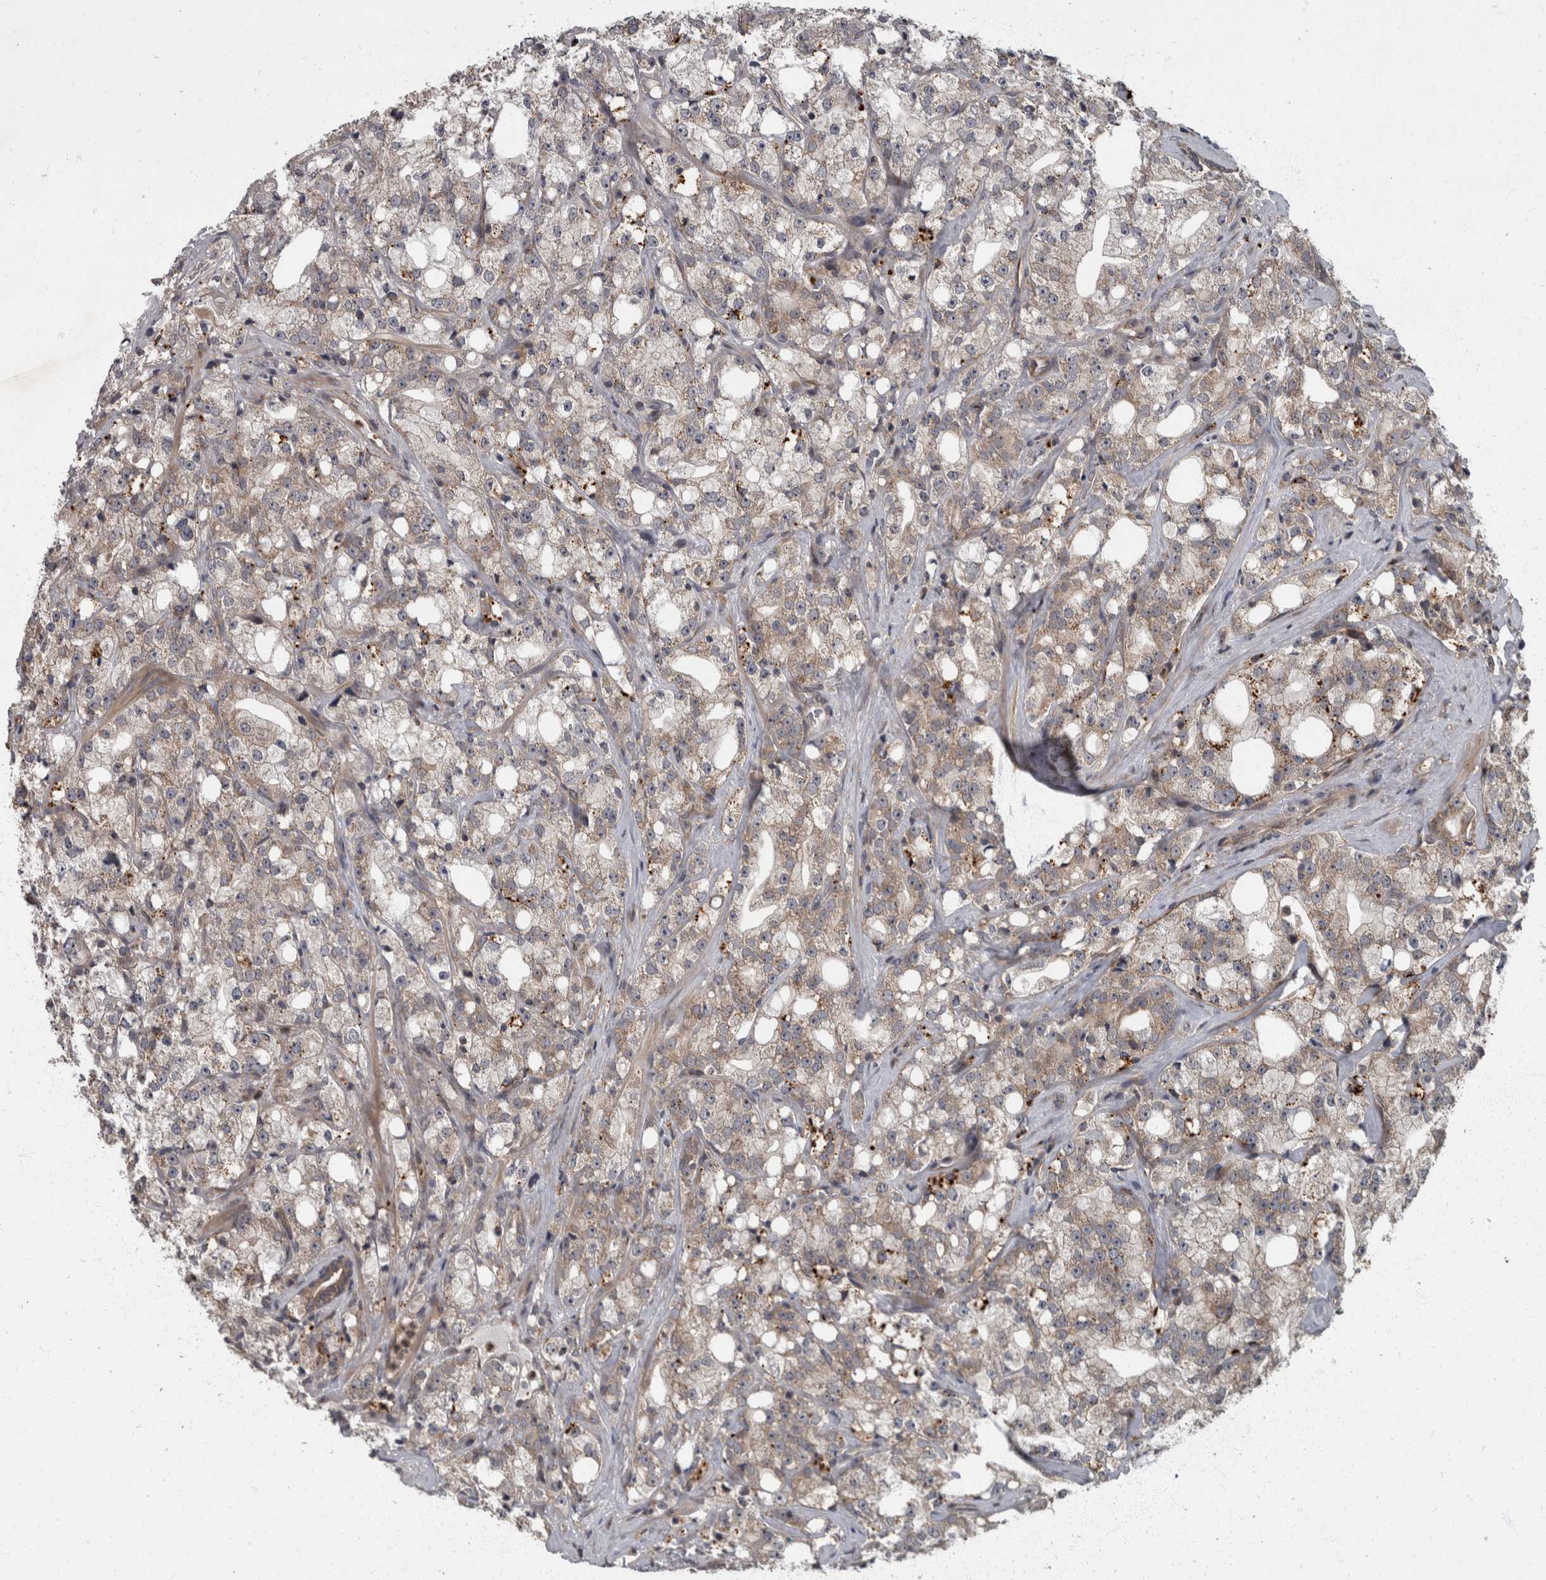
{"staining": {"intensity": "weak", "quantity": "<25%", "location": "cytoplasmic/membranous"}, "tissue": "prostate cancer", "cell_type": "Tumor cells", "image_type": "cancer", "snomed": [{"axis": "morphology", "description": "Adenocarcinoma, High grade"}, {"axis": "topography", "description": "Prostate"}], "caption": "An immunohistochemistry (IHC) micrograph of adenocarcinoma (high-grade) (prostate) is shown. There is no staining in tumor cells of adenocarcinoma (high-grade) (prostate). Nuclei are stained in blue.", "gene": "VEGFD", "patient": {"sex": "male", "age": 64}}